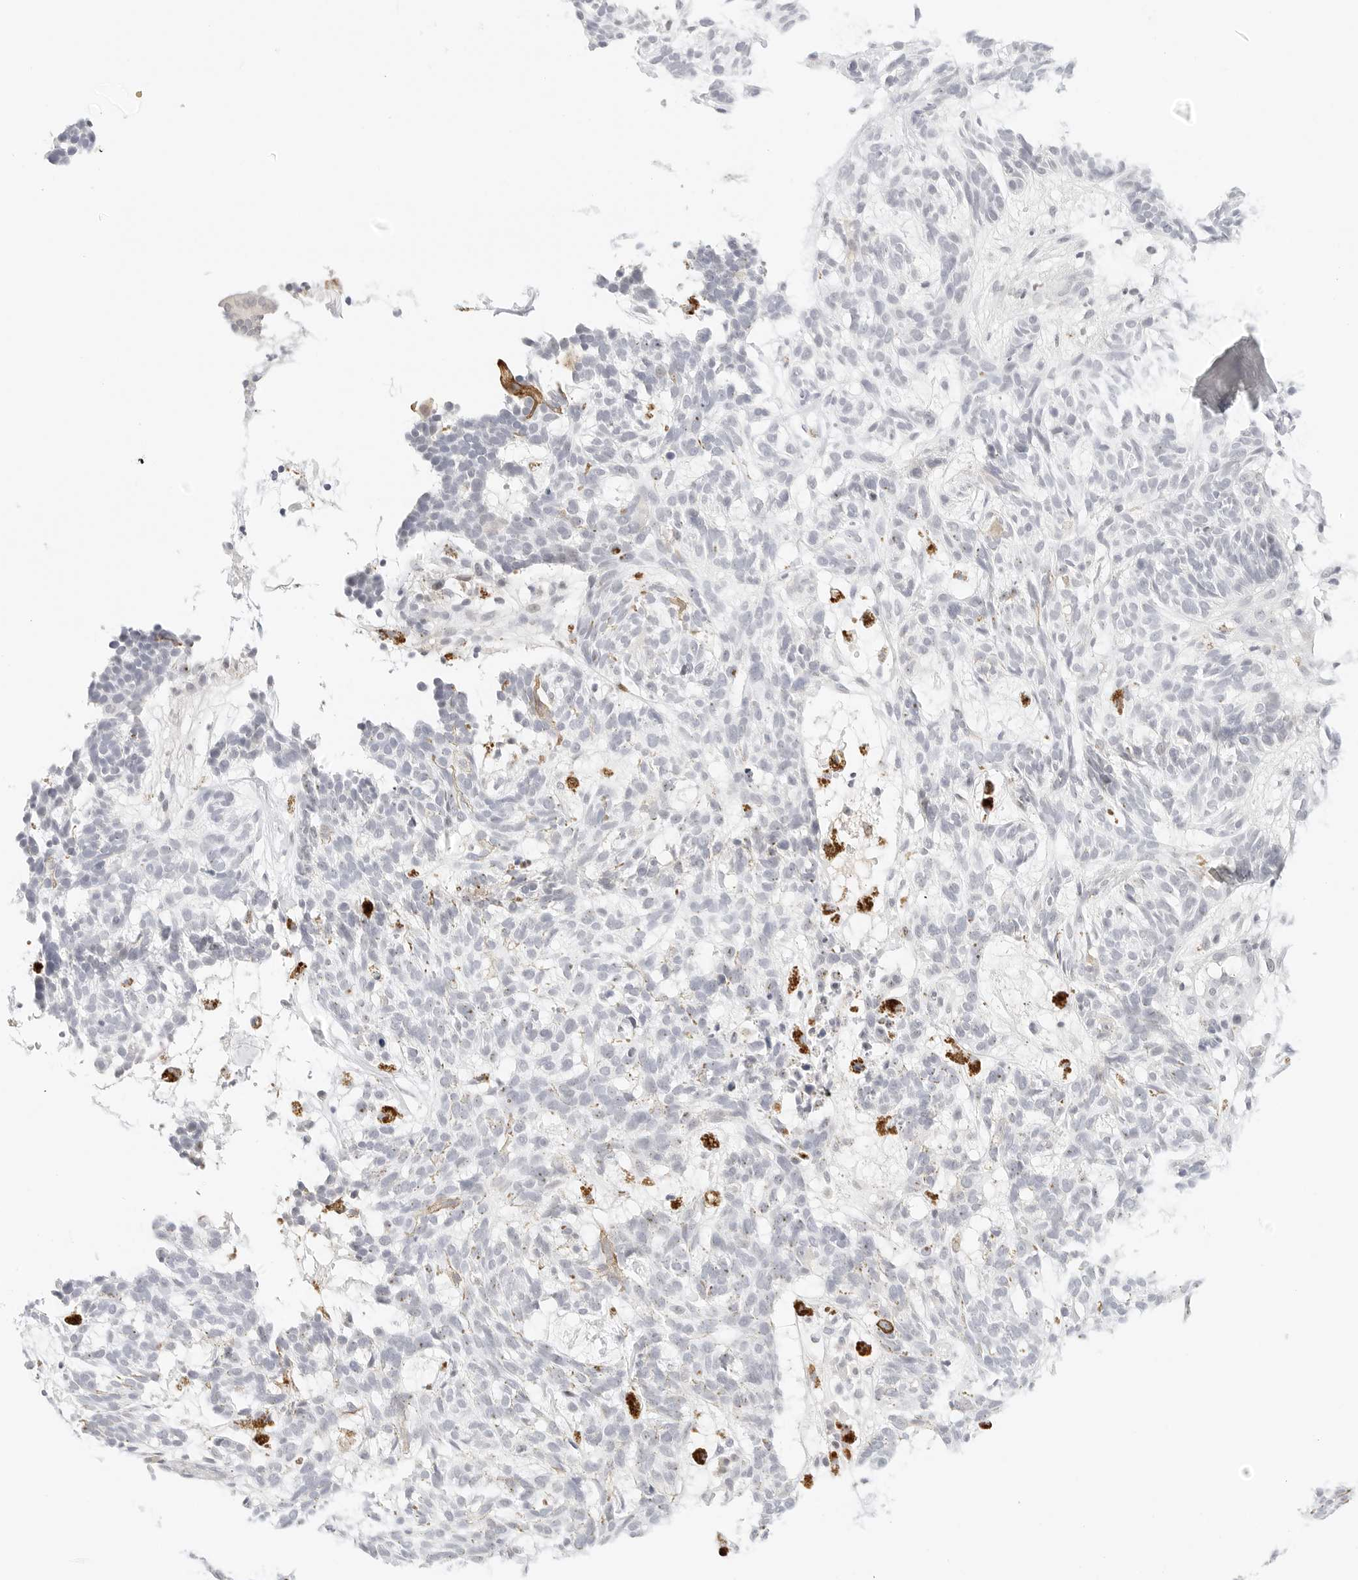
{"staining": {"intensity": "negative", "quantity": "none", "location": "none"}, "tissue": "skin cancer", "cell_type": "Tumor cells", "image_type": "cancer", "snomed": [{"axis": "morphology", "description": "Basal cell carcinoma"}, {"axis": "topography", "description": "Skin"}], "caption": "Skin cancer was stained to show a protein in brown. There is no significant expression in tumor cells.", "gene": "XKR4", "patient": {"sex": "male", "age": 85}}